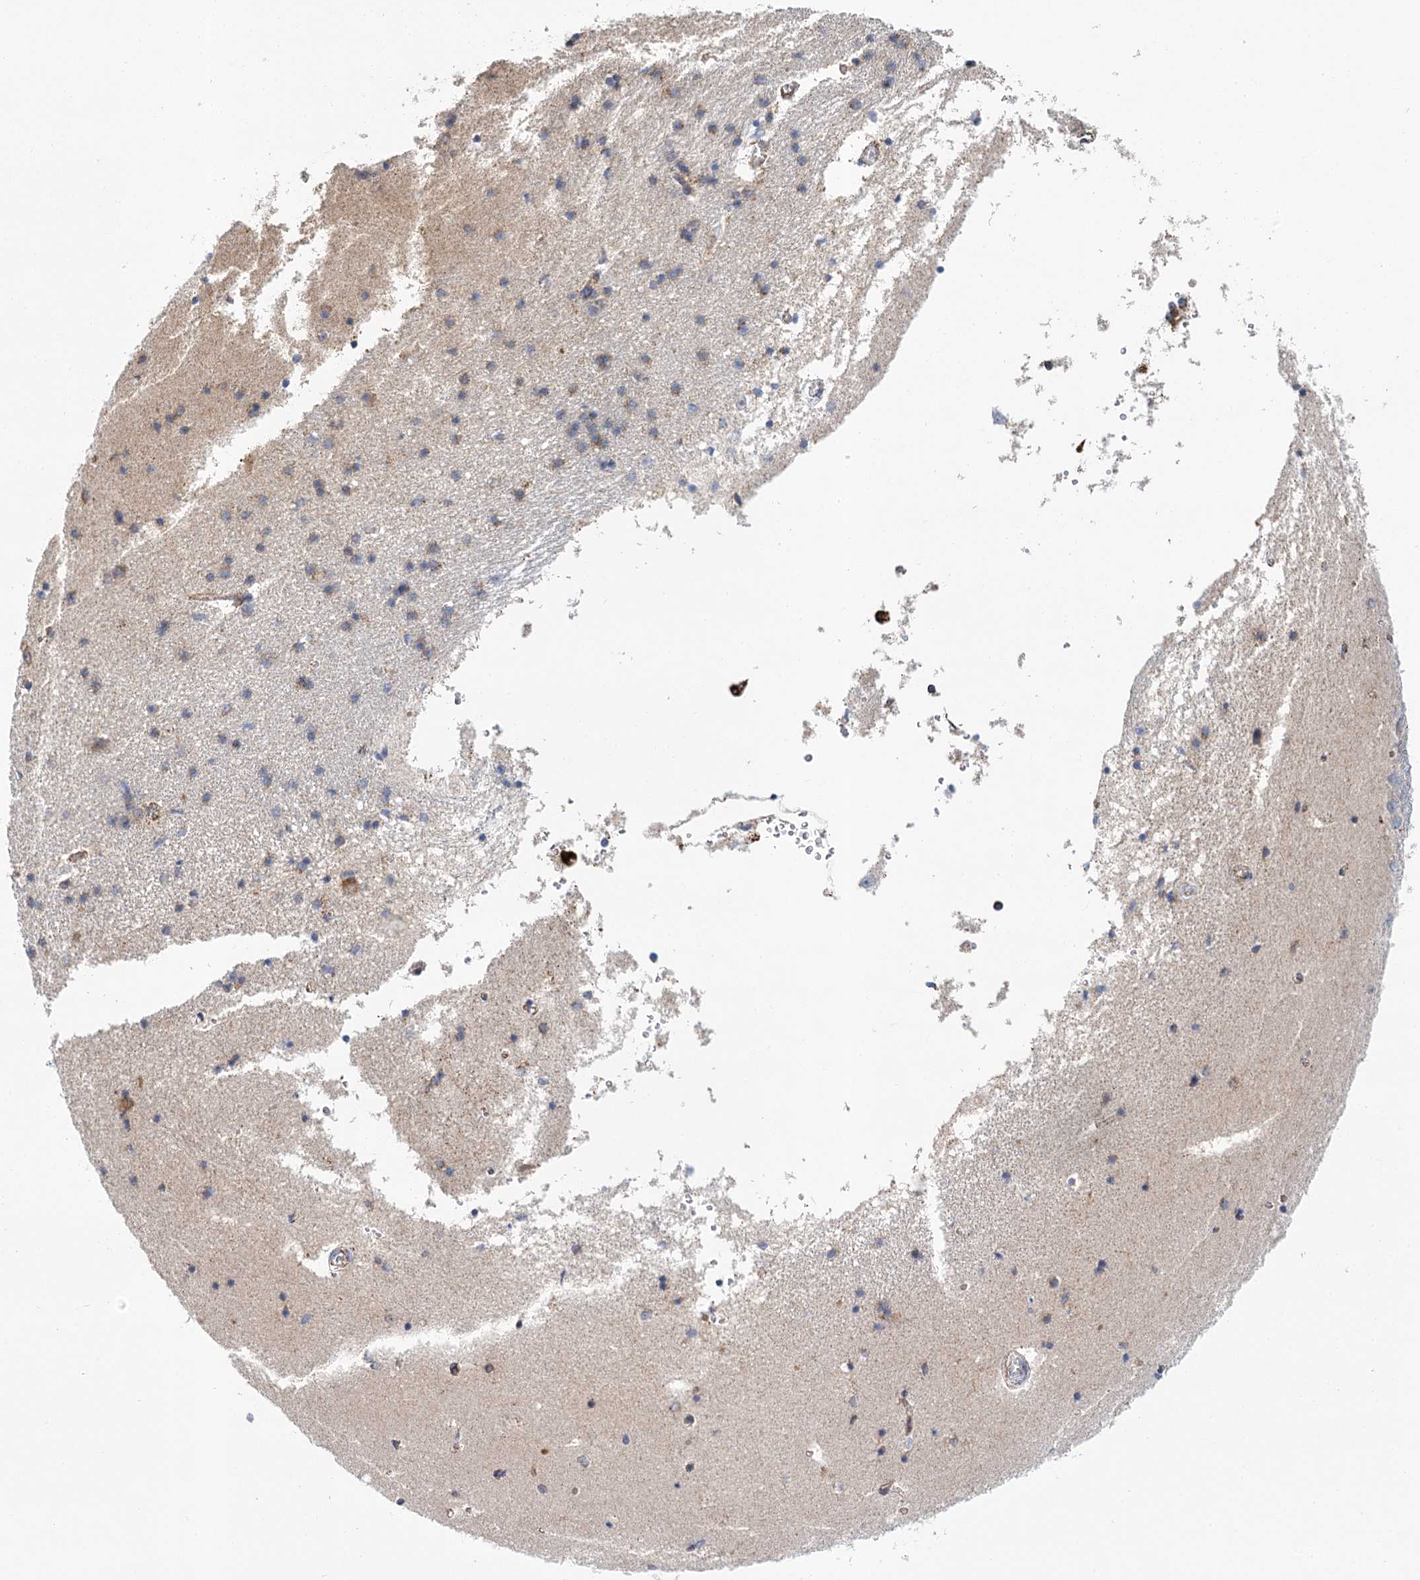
{"staining": {"intensity": "moderate", "quantity": "<25%", "location": "cytoplasmic/membranous"}, "tissue": "hippocampus", "cell_type": "Glial cells", "image_type": "normal", "snomed": [{"axis": "morphology", "description": "Normal tissue, NOS"}, {"axis": "topography", "description": "Hippocampus"}], "caption": "The image exhibits a brown stain indicating the presence of a protein in the cytoplasmic/membranous of glial cells in hippocampus. (brown staining indicates protein expression, while blue staining denotes nuclei).", "gene": "LSS", "patient": {"sex": "male", "age": 45}}